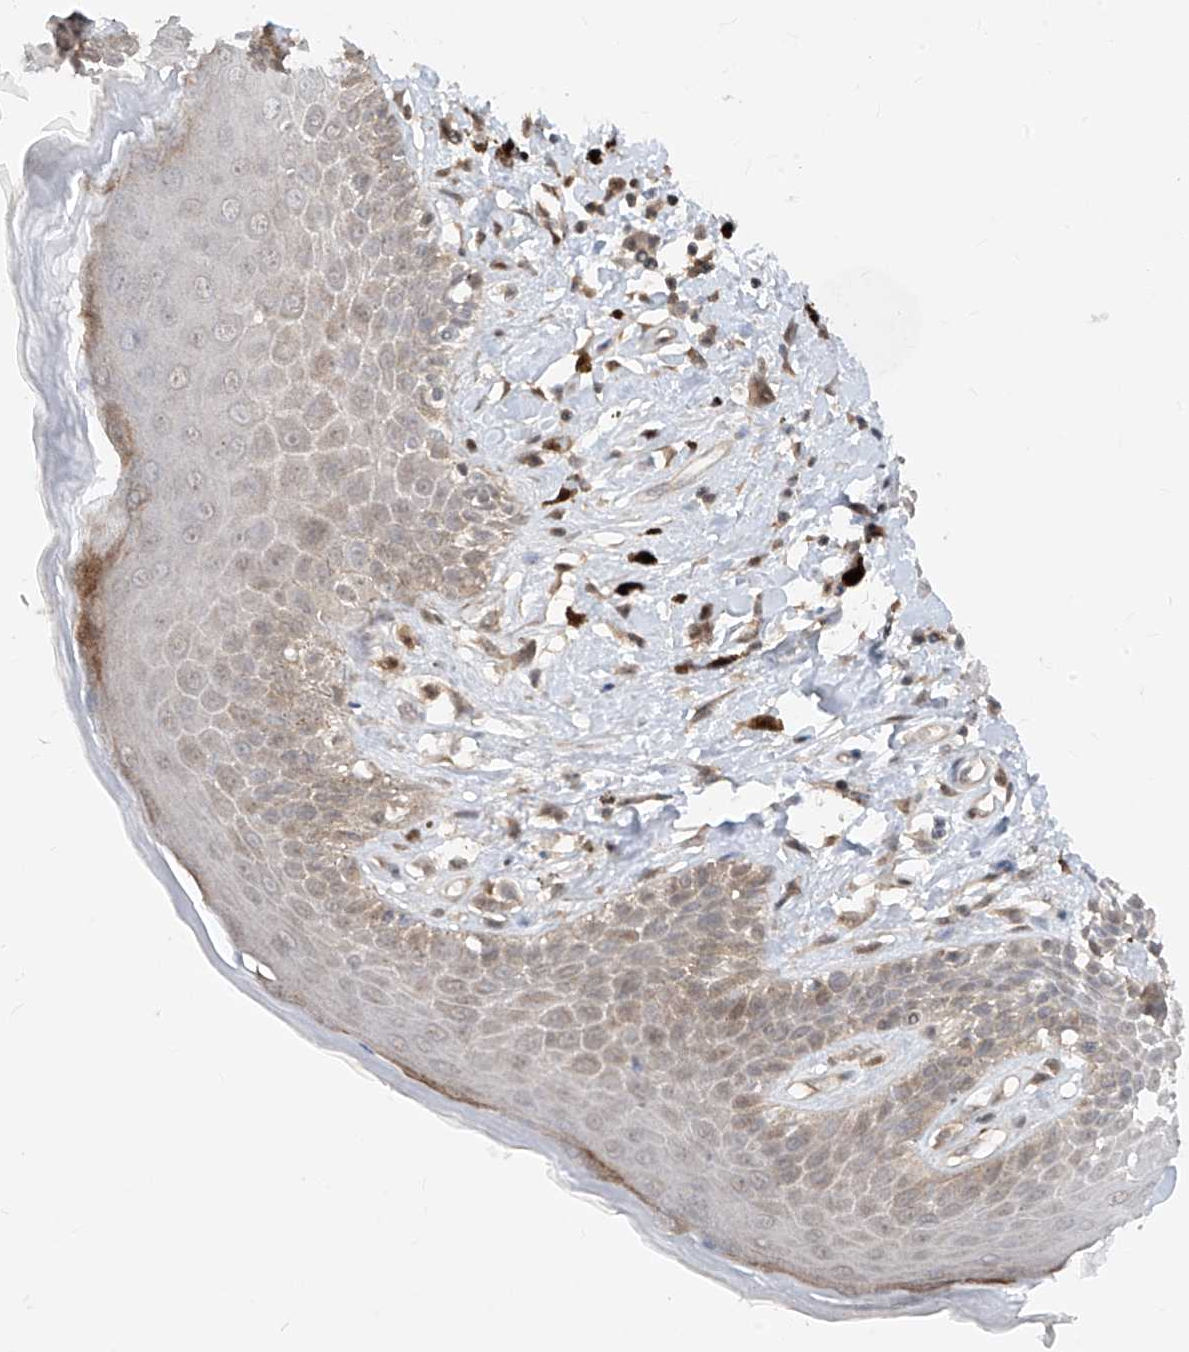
{"staining": {"intensity": "moderate", "quantity": "25%-75%", "location": "cytoplasmic/membranous"}, "tissue": "skin", "cell_type": "Epidermal cells", "image_type": "normal", "snomed": [{"axis": "morphology", "description": "Normal tissue, NOS"}, {"axis": "topography", "description": "Anal"}], "caption": "Immunohistochemical staining of unremarkable skin demonstrates 25%-75% levels of moderate cytoplasmic/membranous protein positivity in about 25%-75% of epidermal cells. Ihc stains the protein in brown and the nuclei are stained blue.", "gene": "ZNF358", "patient": {"sex": "female", "age": 78}}